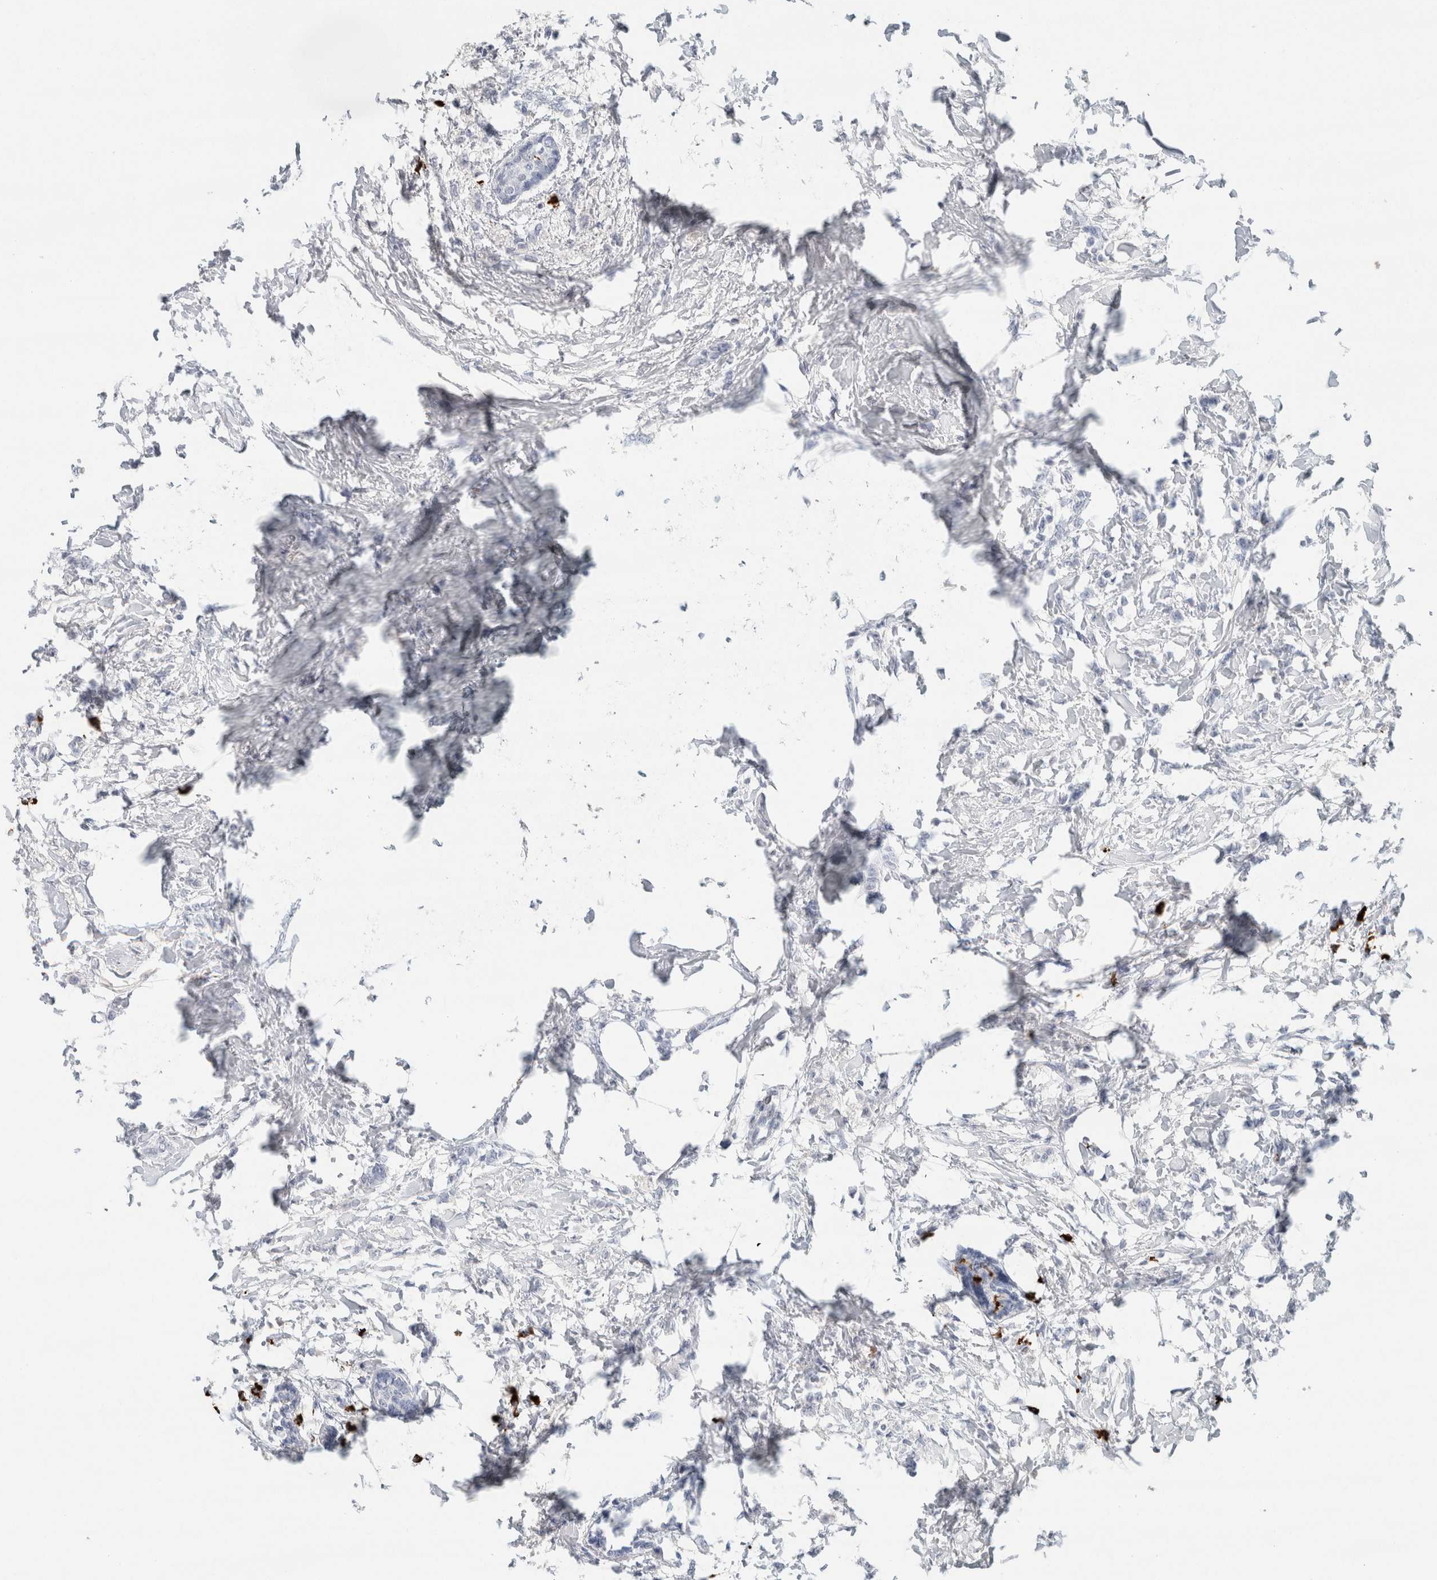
{"staining": {"intensity": "negative", "quantity": "none", "location": "none"}, "tissue": "breast cancer", "cell_type": "Tumor cells", "image_type": "cancer", "snomed": [{"axis": "morphology", "description": "Lobular carcinoma, in situ"}, {"axis": "morphology", "description": "Lobular carcinoma"}, {"axis": "topography", "description": "Breast"}], "caption": "Tumor cells are negative for protein expression in human breast lobular carcinoma in situ.", "gene": "IL6", "patient": {"sex": "female", "age": 41}}